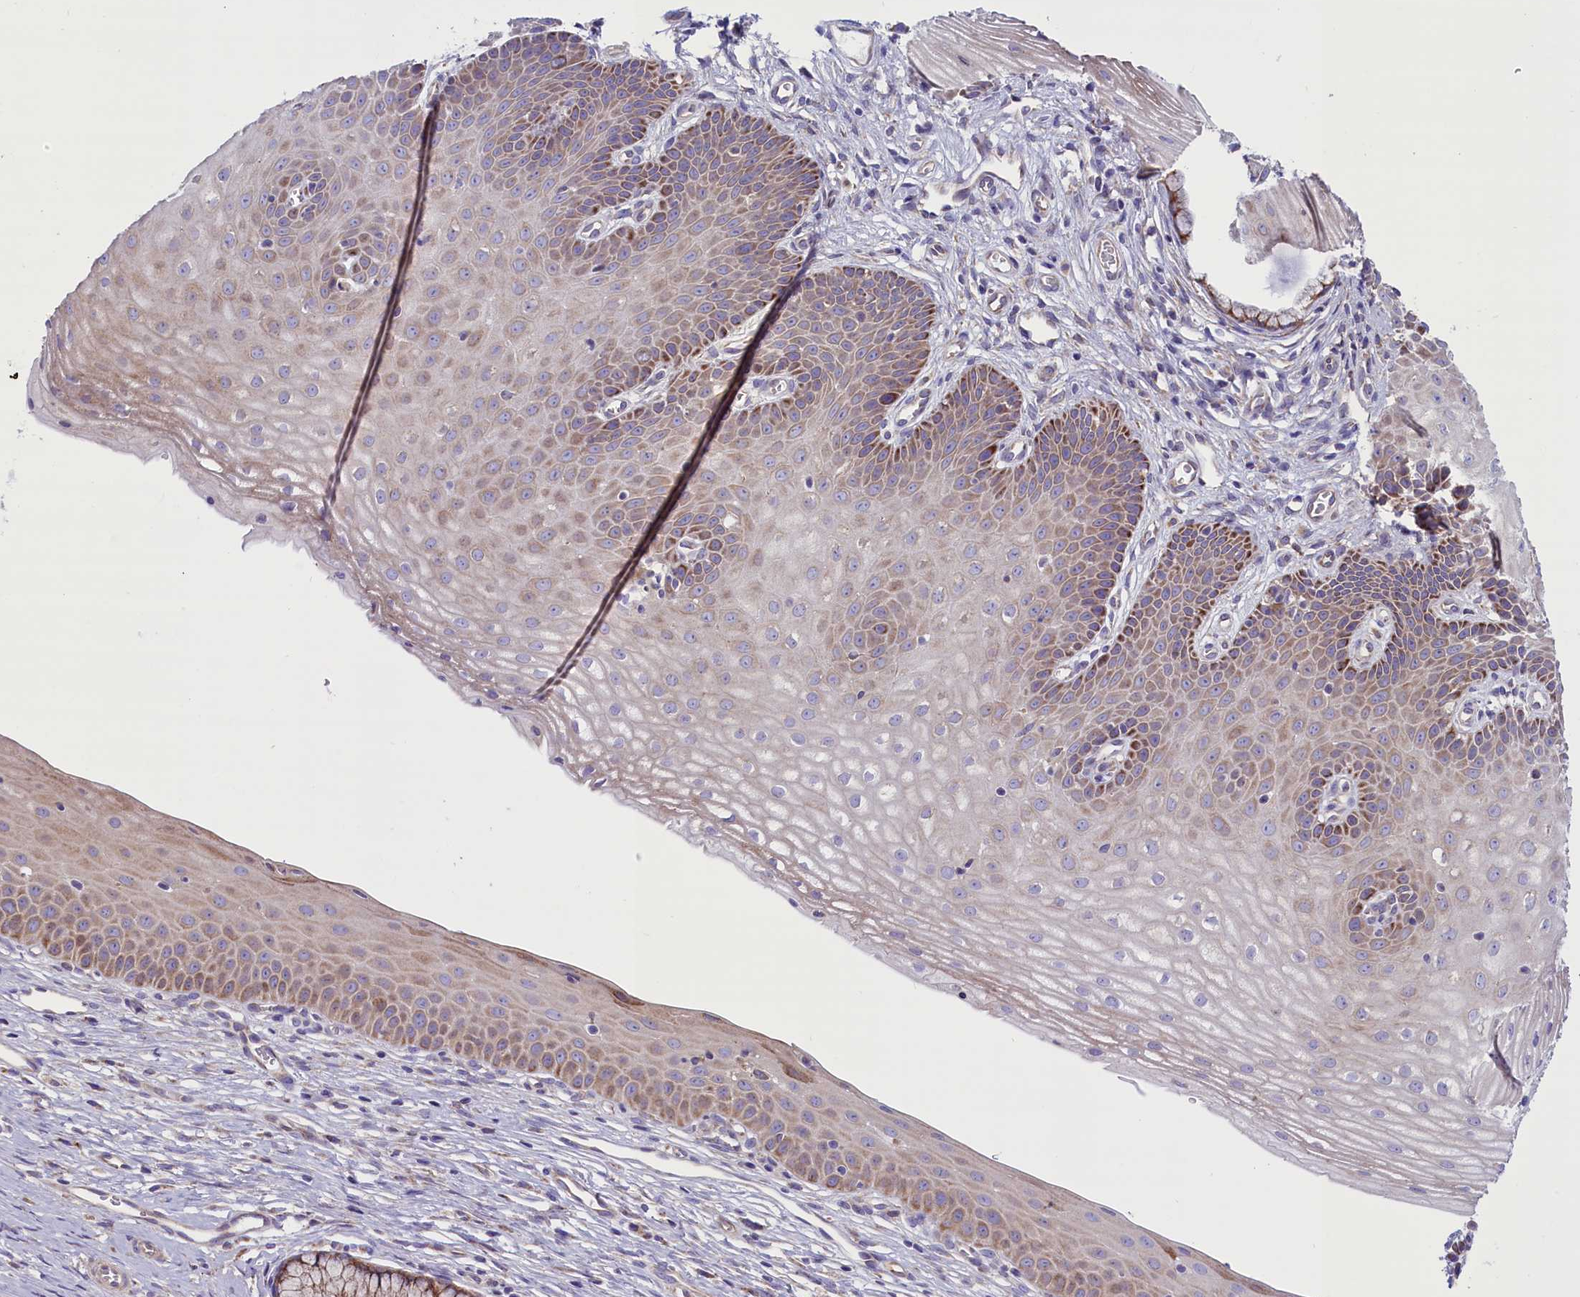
{"staining": {"intensity": "moderate", "quantity": ">75%", "location": "cytoplasmic/membranous"}, "tissue": "cervix", "cell_type": "Glandular cells", "image_type": "normal", "snomed": [{"axis": "morphology", "description": "Normal tissue, NOS"}, {"axis": "topography", "description": "Cervix"}], "caption": "Immunohistochemical staining of benign human cervix exhibits >75% levels of moderate cytoplasmic/membranous protein positivity in approximately >75% of glandular cells. The staining is performed using DAB brown chromogen to label protein expression. The nuclei are counter-stained blue using hematoxylin.", "gene": "PTPRU", "patient": {"sex": "female", "age": 36}}